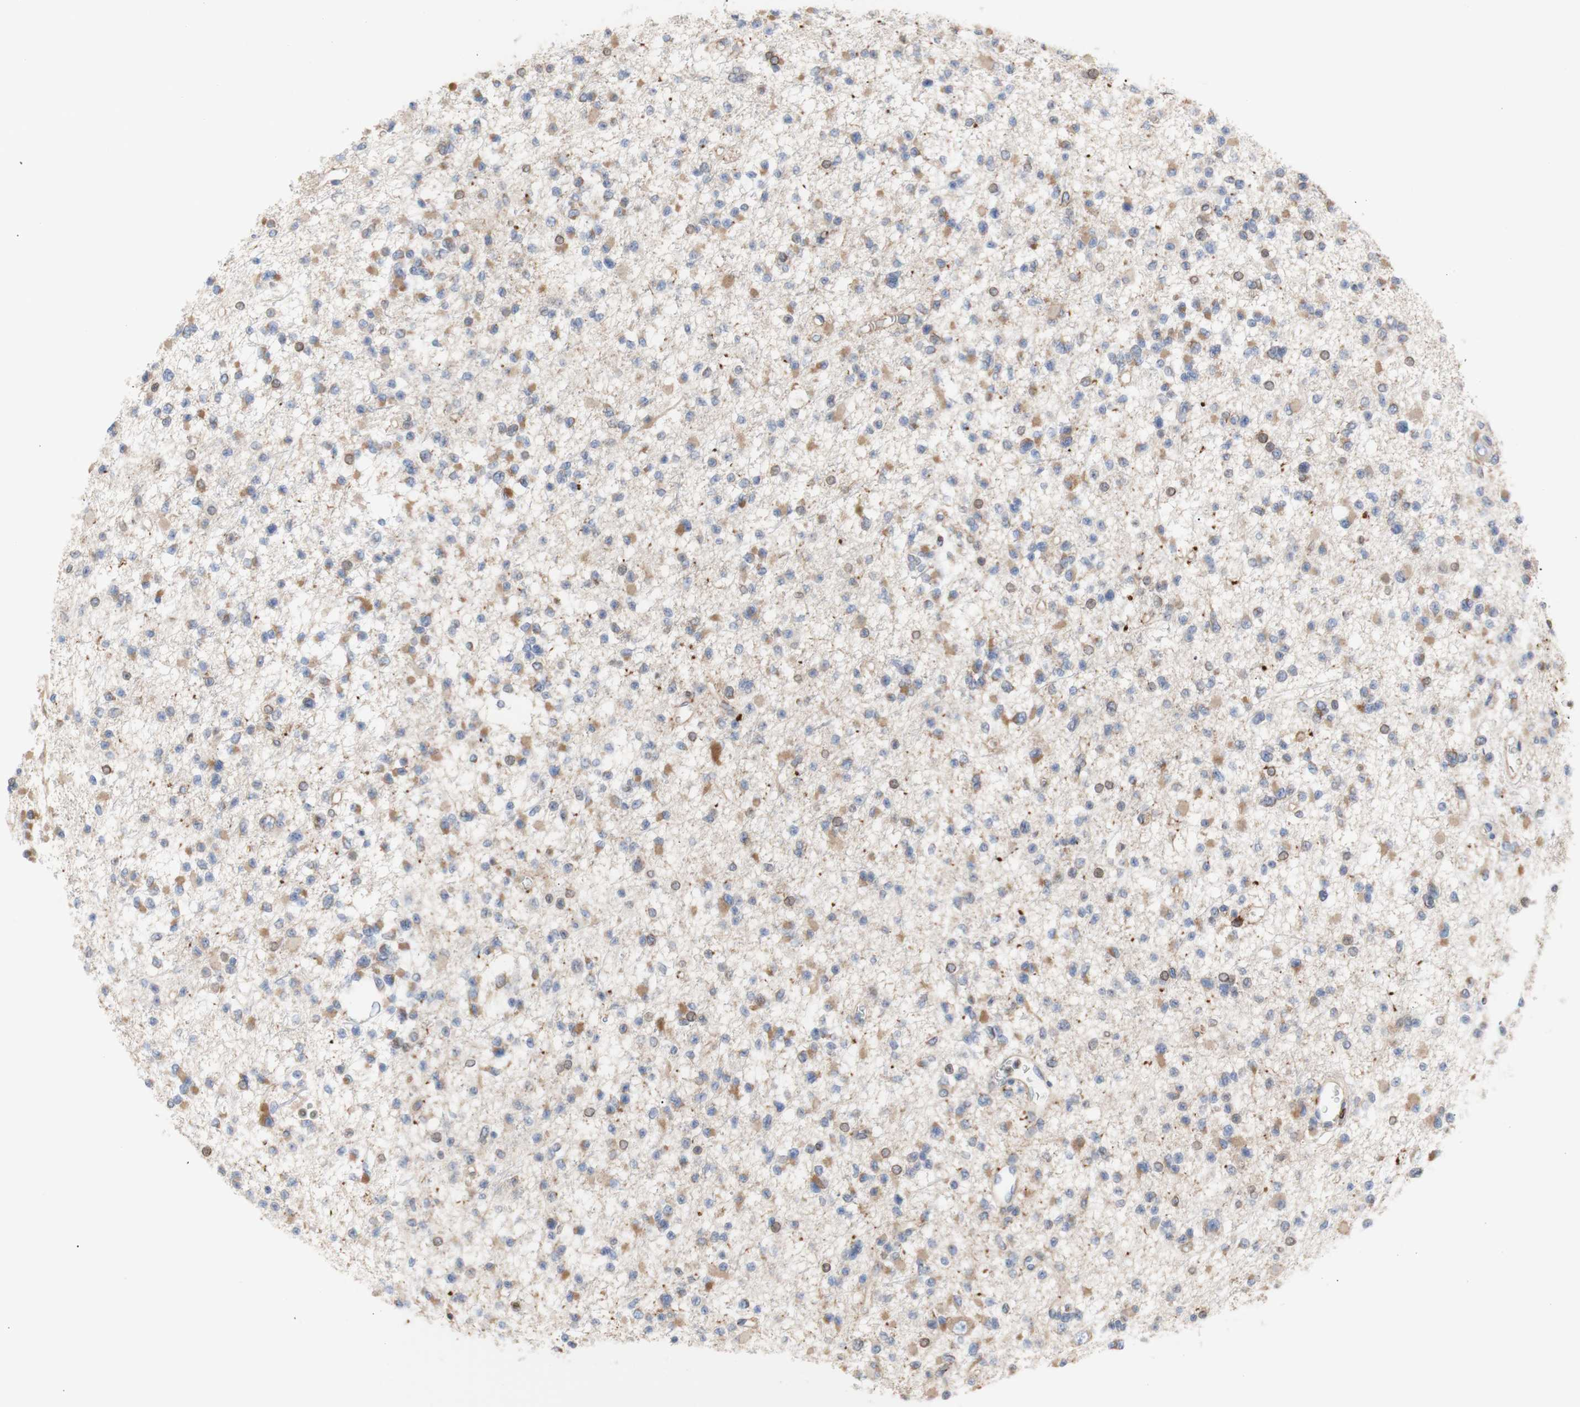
{"staining": {"intensity": "moderate", "quantity": "25%-75%", "location": "cytoplasmic/membranous,nuclear"}, "tissue": "glioma", "cell_type": "Tumor cells", "image_type": "cancer", "snomed": [{"axis": "morphology", "description": "Glioma, malignant, Low grade"}, {"axis": "topography", "description": "Brain"}], "caption": "Immunohistochemistry (IHC) of glioma reveals medium levels of moderate cytoplasmic/membranous and nuclear expression in approximately 25%-75% of tumor cells.", "gene": "ERLIN1", "patient": {"sex": "female", "age": 22}}